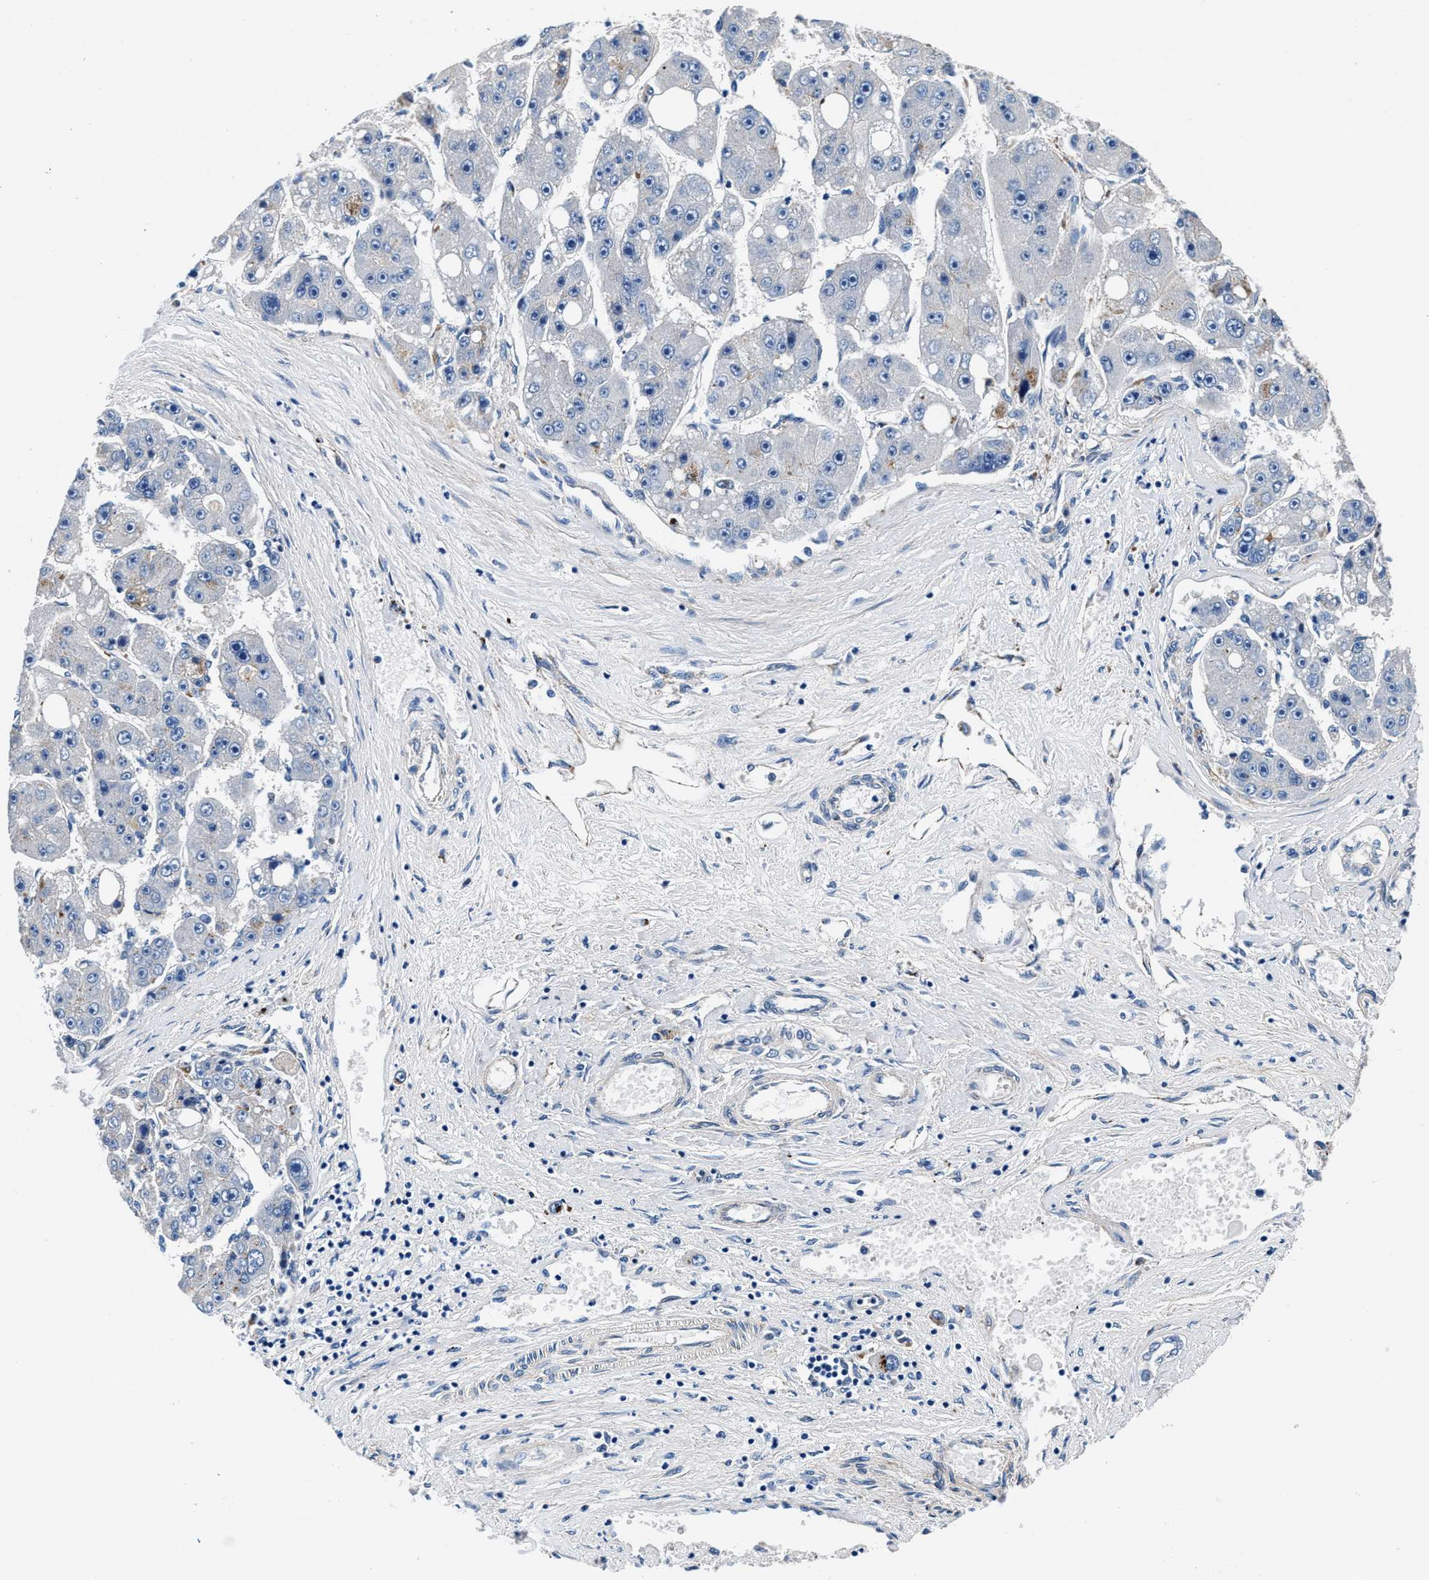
{"staining": {"intensity": "negative", "quantity": "none", "location": "none"}, "tissue": "liver cancer", "cell_type": "Tumor cells", "image_type": "cancer", "snomed": [{"axis": "morphology", "description": "Carcinoma, Hepatocellular, NOS"}, {"axis": "topography", "description": "Liver"}], "caption": "Histopathology image shows no protein expression in tumor cells of liver cancer (hepatocellular carcinoma) tissue.", "gene": "DAG1", "patient": {"sex": "female", "age": 61}}